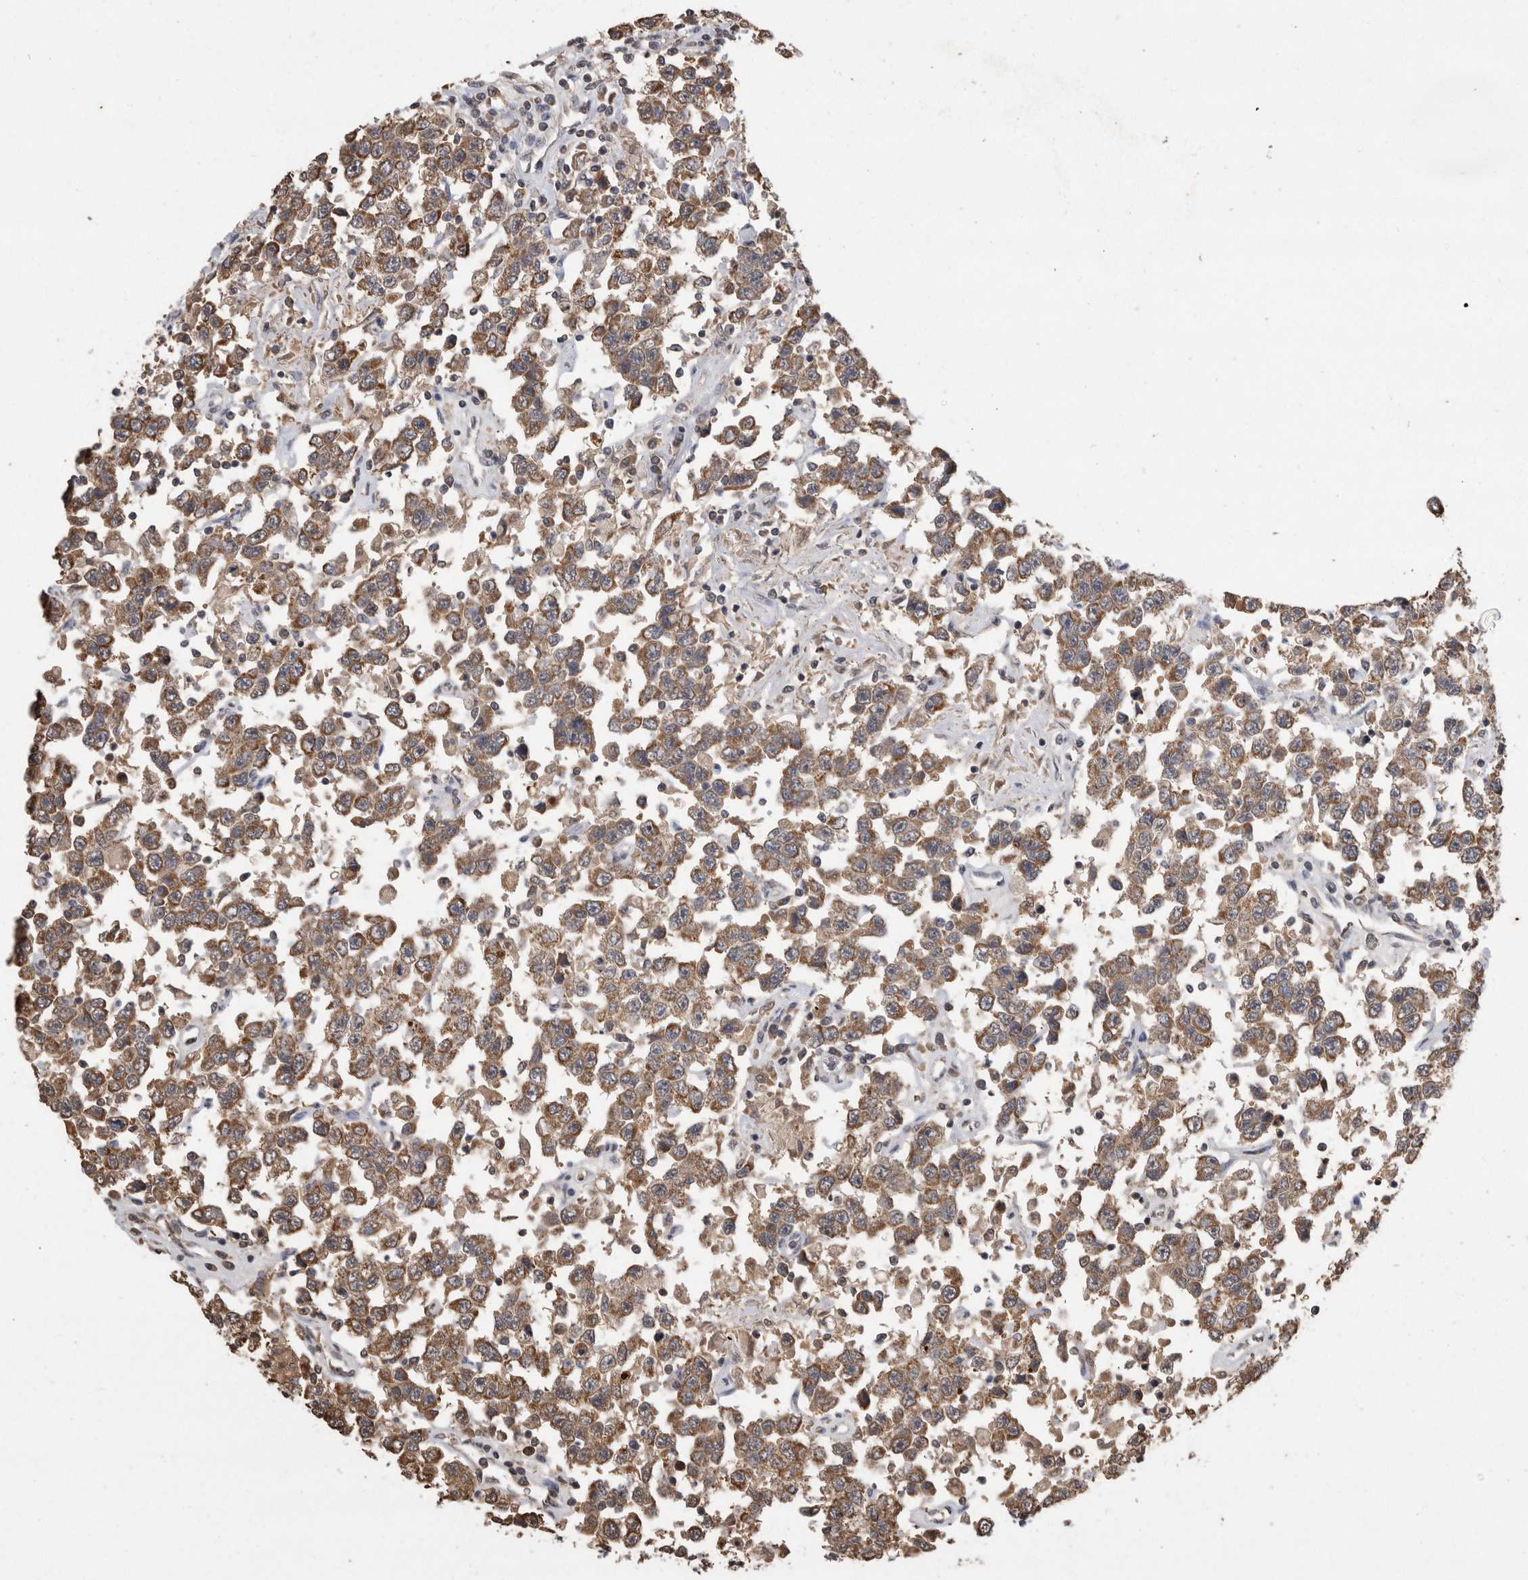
{"staining": {"intensity": "moderate", "quantity": ">75%", "location": "cytoplasmic/membranous"}, "tissue": "testis cancer", "cell_type": "Tumor cells", "image_type": "cancer", "snomed": [{"axis": "morphology", "description": "Seminoma, NOS"}, {"axis": "topography", "description": "Testis"}], "caption": "Immunohistochemistry image of human testis cancer (seminoma) stained for a protein (brown), which displays medium levels of moderate cytoplasmic/membranous staining in approximately >75% of tumor cells.", "gene": "PREP", "patient": {"sex": "male", "age": 41}}